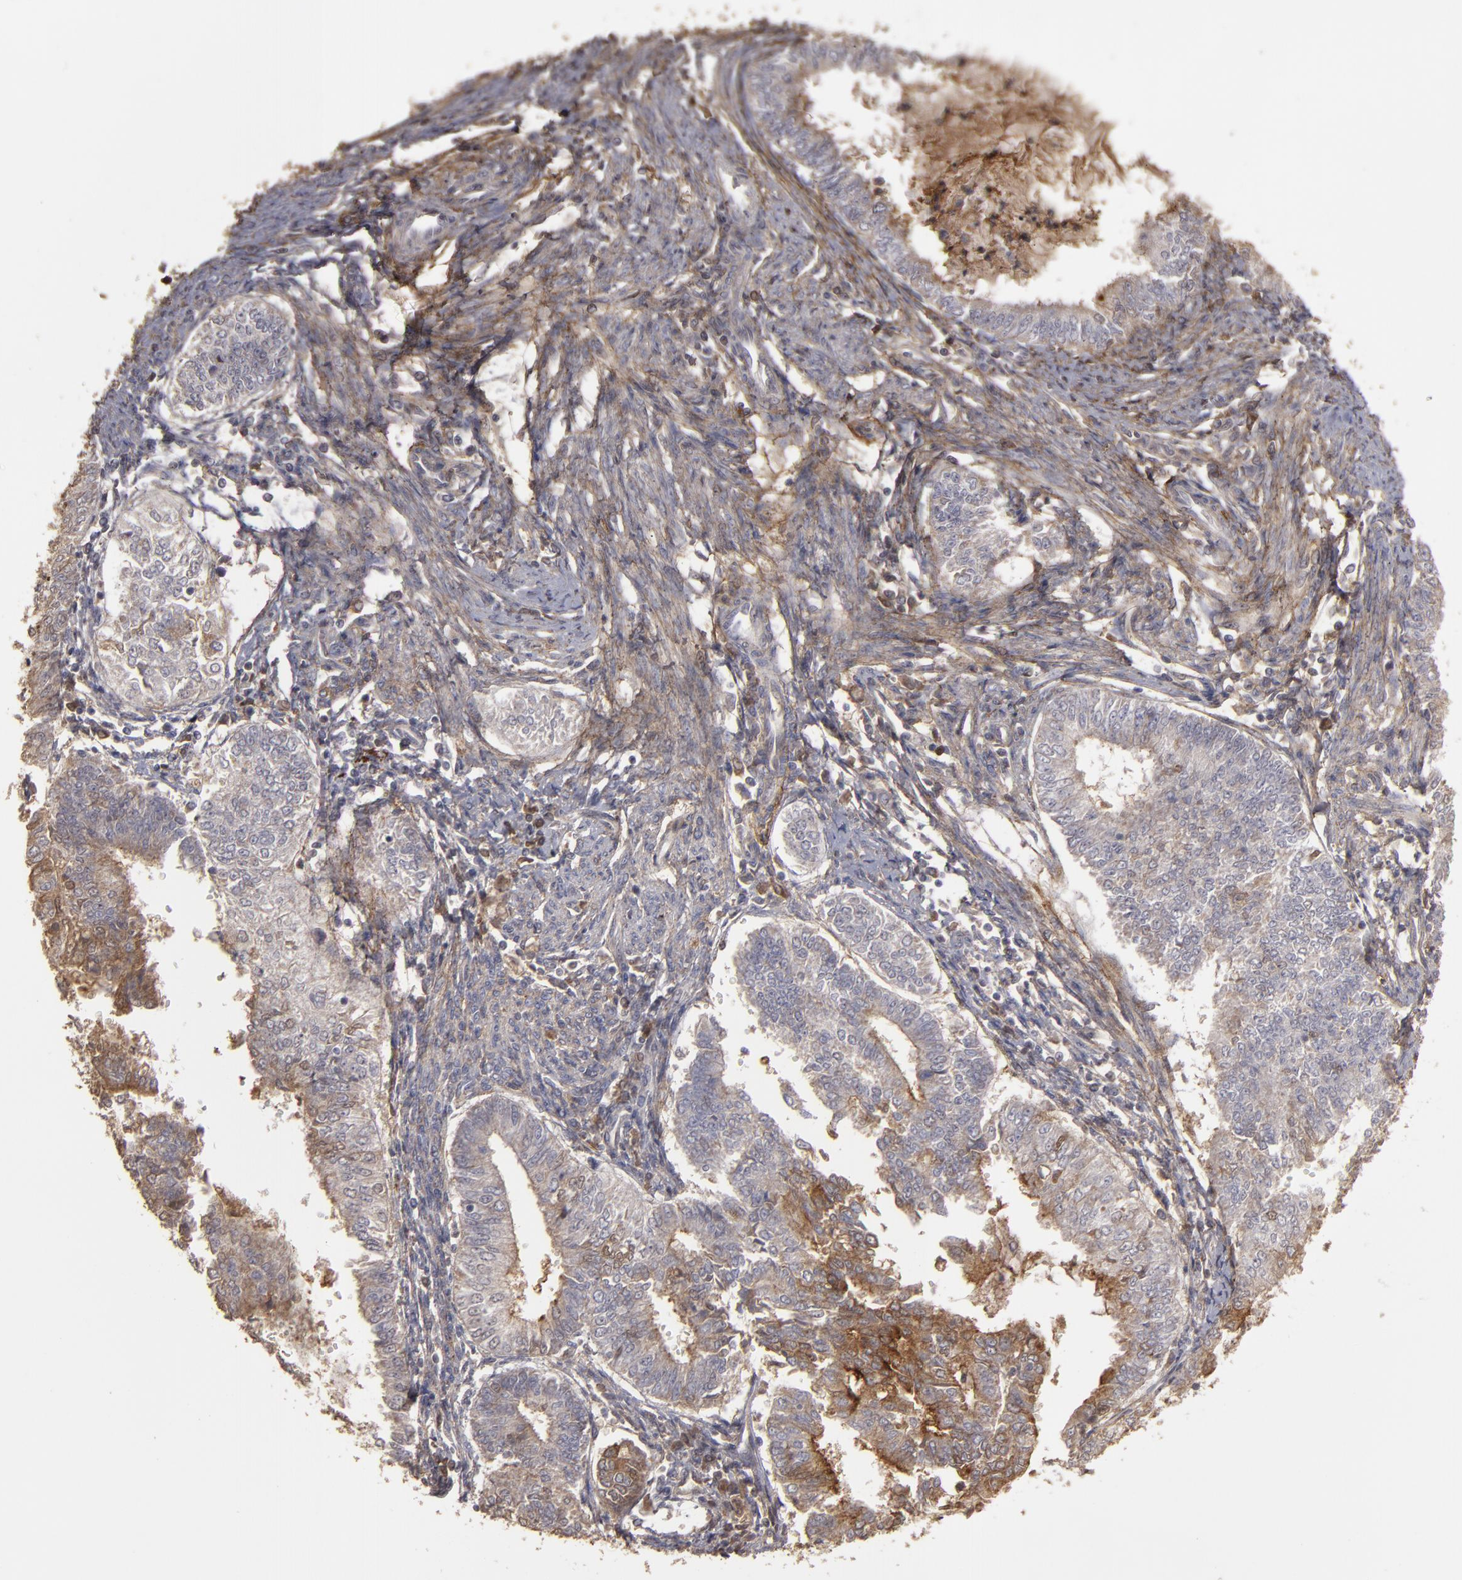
{"staining": {"intensity": "weak", "quantity": ">75%", "location": "cytoplasmic/membranous"}, "tissue": "endometrial cancer", "cell_type": "Tumor cells", "image_type": "cancer", "snomed": [{"axis": "morphology", "description": "Adenocarcinoma, NOS"}, {"axis": "topography", "description": "Endometrium"}], "caption": "The photomicrograph displays staining of endometrial cancer, revealing weak cytoplasmic/membranous protein staining (brown color) within tumor cells. (DAB = brown stain, brightfield microscopy at high magnification).", "gene": "CD55", "patient": {"sex": "female", "age": 66}}